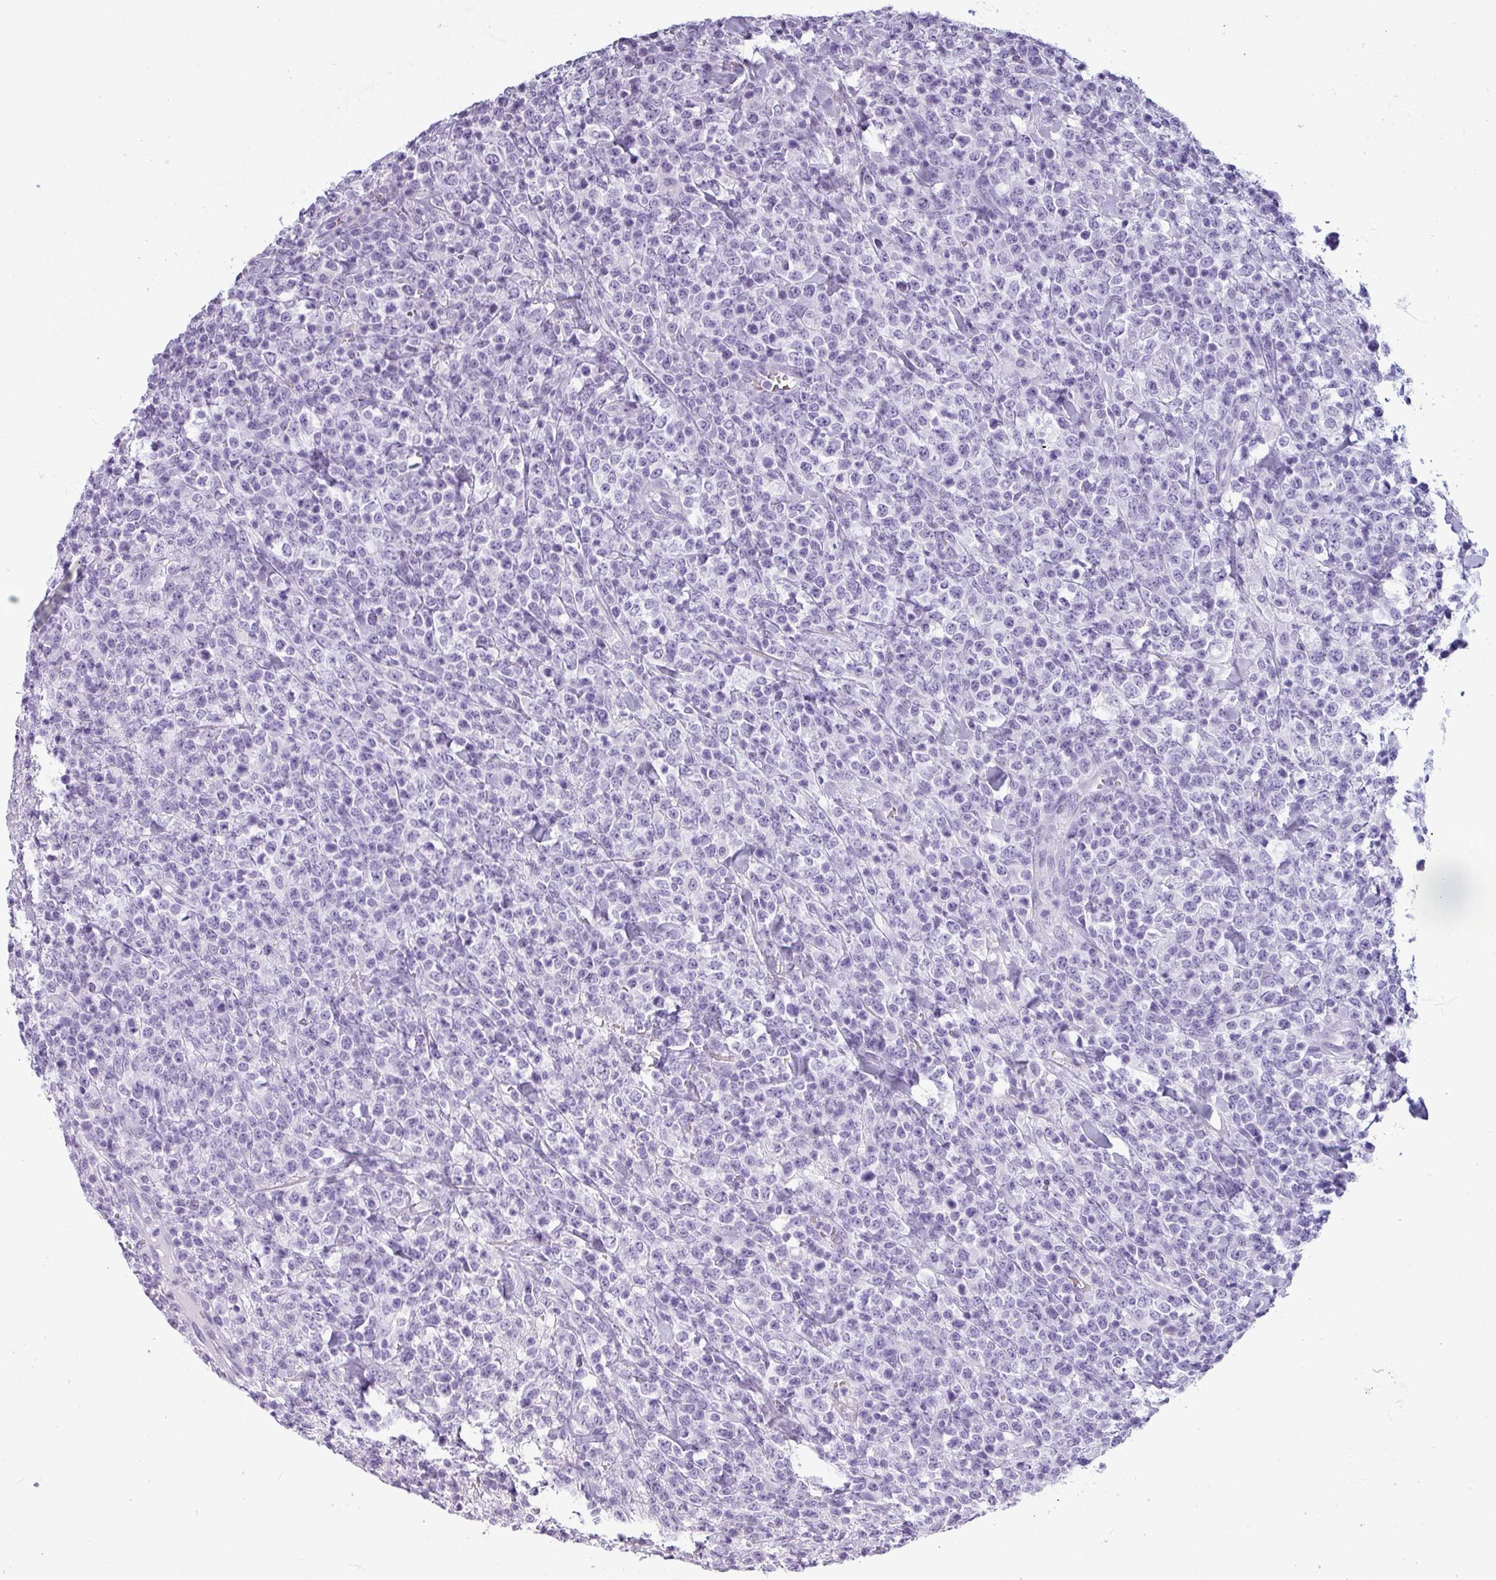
{"staining": {"intensity": "negative", "quantity": "none", "location": "none"}, "tissue": "lymphoma", "cell_type": "Tumor cells", "image_type": "cancer", "snomed": [{"axis": "morphology", "description": "Malignant lymphoma, non-Hodgkin's type, High grade"}, {"axis": "topography", "description": "Colon"}], "caption": "Immunohistochemistry of human malignant lymphoma, non-Hodgkin's type (high-grade) demonstrates no staining in tumor cells. (DAB IHC, high magnification).", "gene": "CRYBB2", "patient": {"sex": "female", "age": 53}}